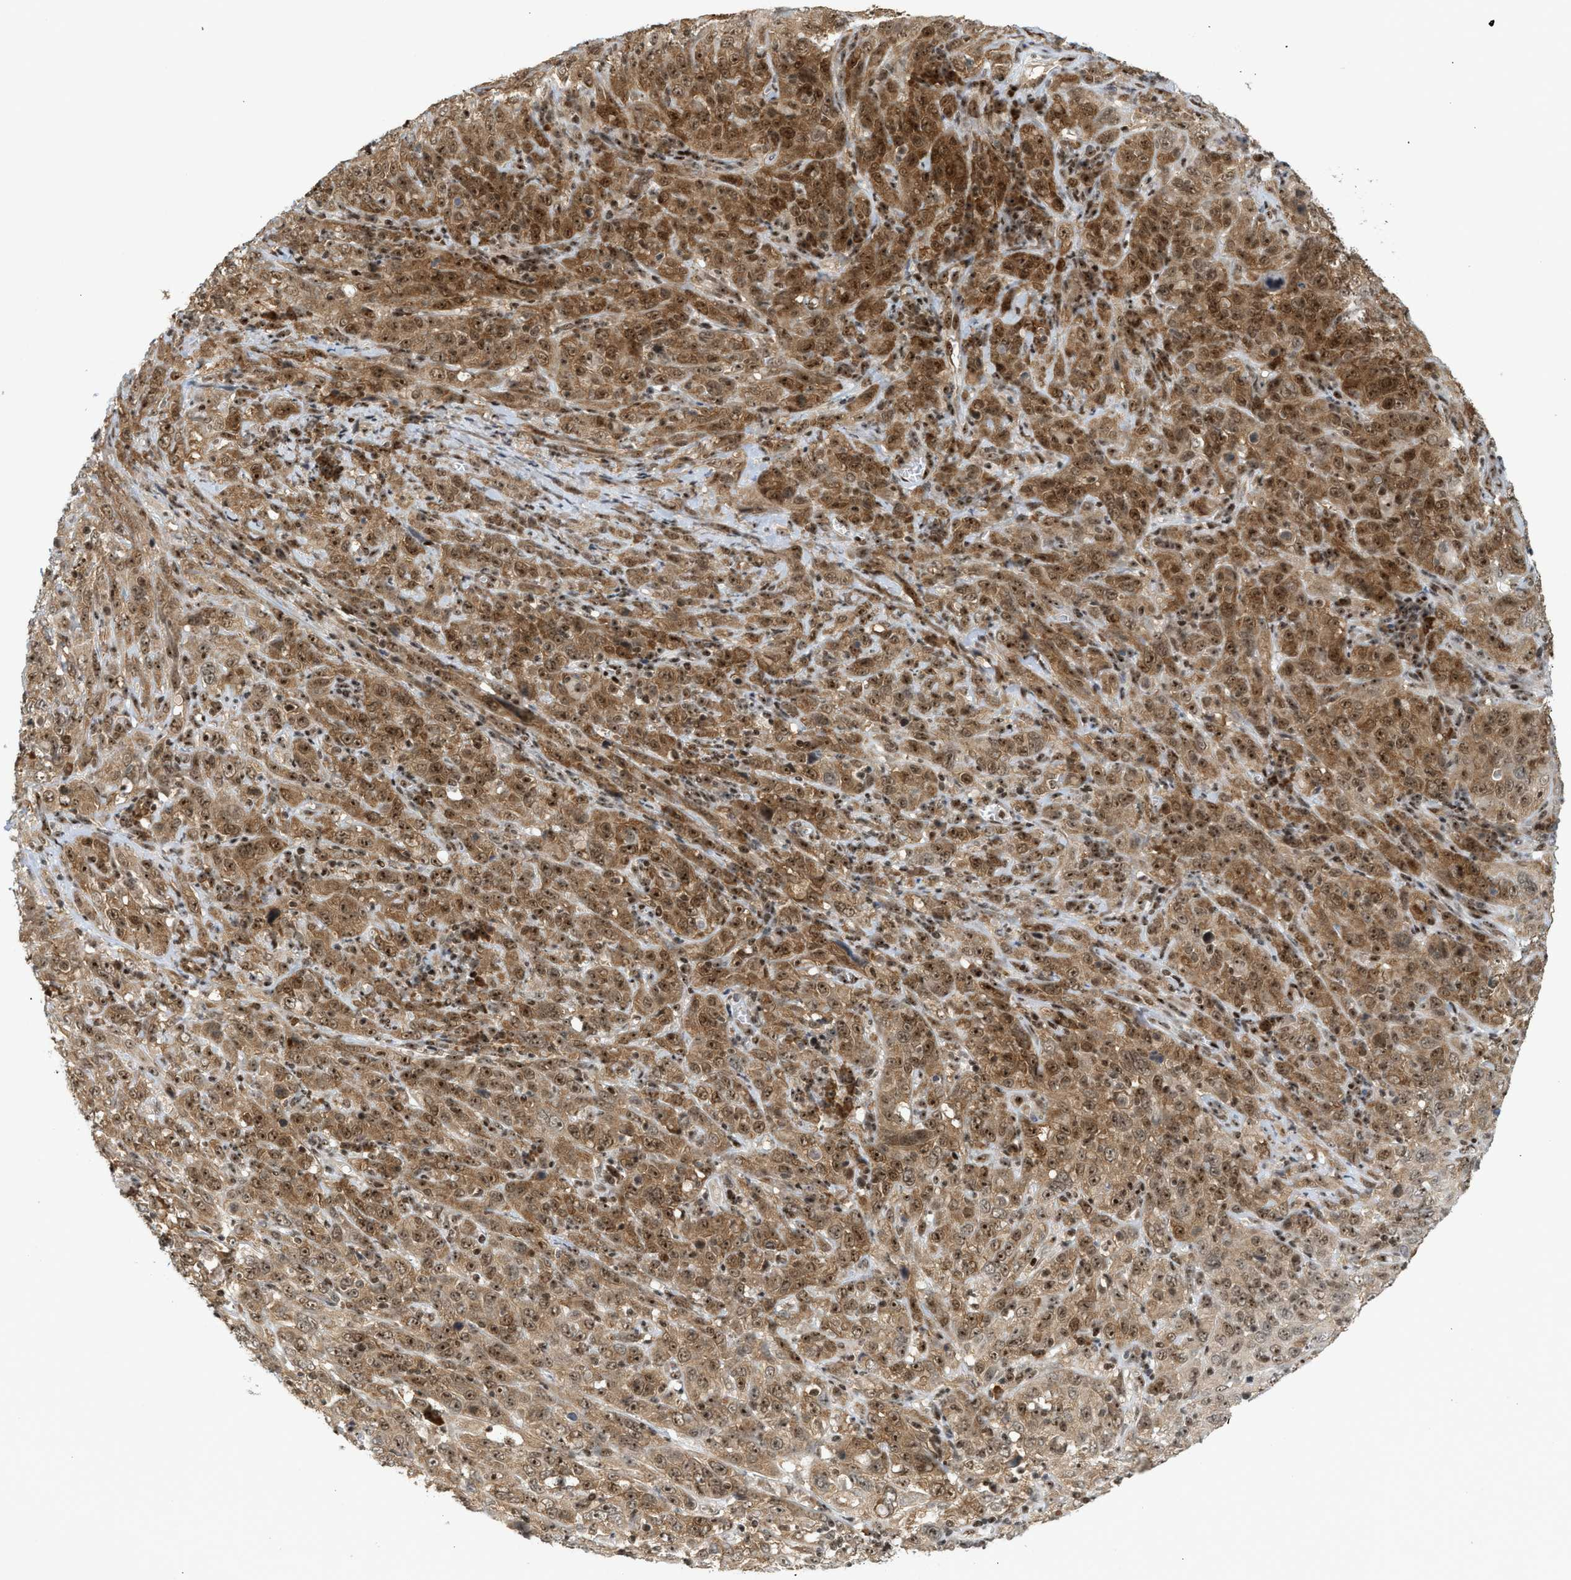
{"staining": {"intensity": "moderate", "quantity": ">75%", "location": "cytoplasmic/membranous,nuclear"}, "tissue": "cervical cancer", "cell_type": "Tumor cells", "image_type": "cancer", "snomed": [{"axis": "morphology", "description": "Squamous cell carcinoma, NOS"}, {"axis": "topography", "description": "Cervix"}], "caption": "Squamous cell carcinoma (cervical) was stained to show a protein in brown. There is medium levels of moderate cytoplasmic/membranous and nuclear staining in approximately >75% of tumor cells. (Brightfield microscopy of DAB IHC at high magnification).", "gene": "ZNF22", "patient": {"sex": "female", "age": 46}}